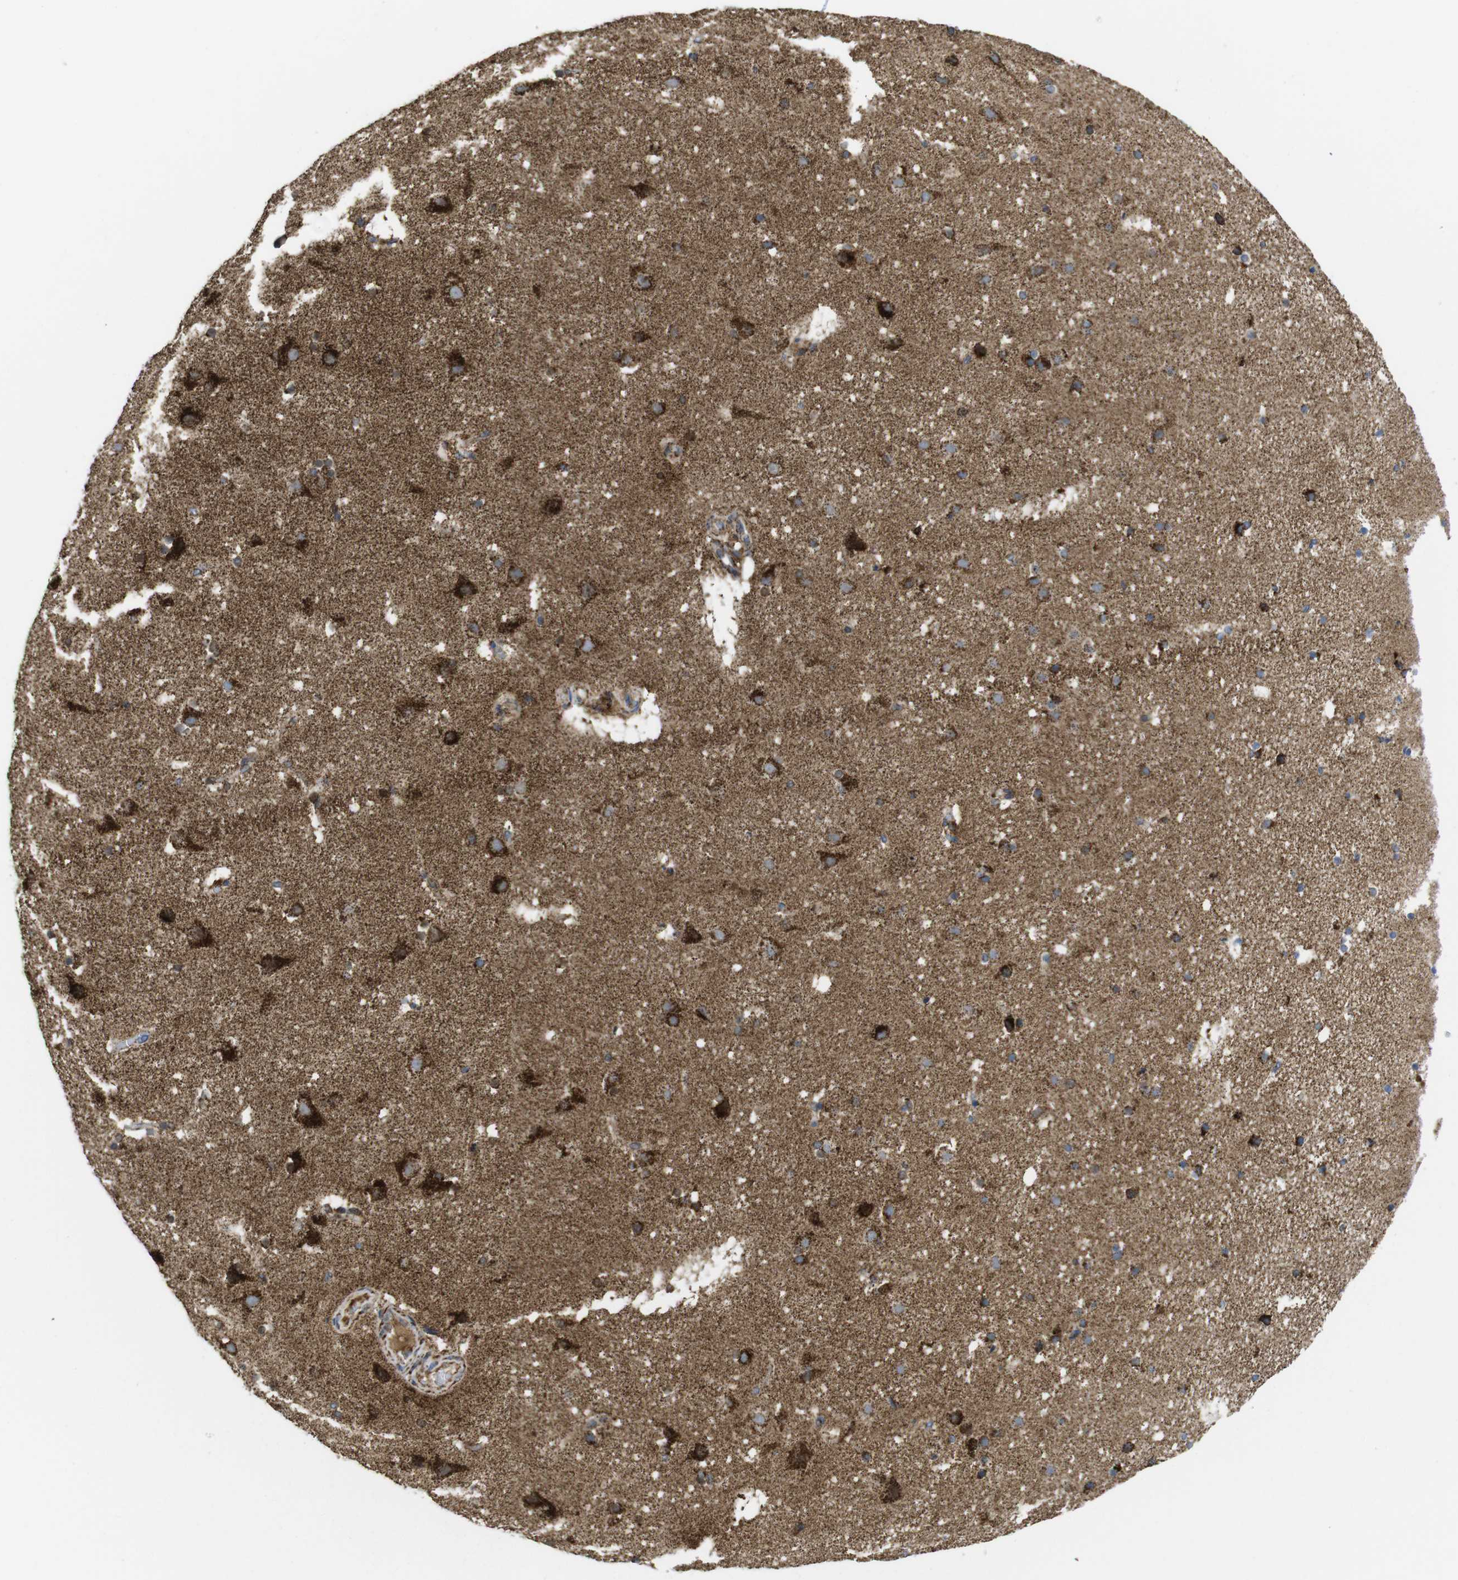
{"staining": {"intensity": "moderate", "quantity": ">75%", "location": "cytoplasmic/membranous"}, "tissue": "cerebral cortex", "cell_type": "Endothelial cells", "image_type": "normal", "snomed": [{"axis": "morphology", "description": "Normal tissue, NOS"}, {"axis": "topography", "description": "Cerebral cortex"}], "caption": "An IHC photomicrograph of benign tissue is shown. Protein staining in brown labels moderate cytoplasmic/membranous positivity in cerebral cortex within endothelial cells.", "gene": "TMEM192", "patient": {"sex": "male", "age": 45}}